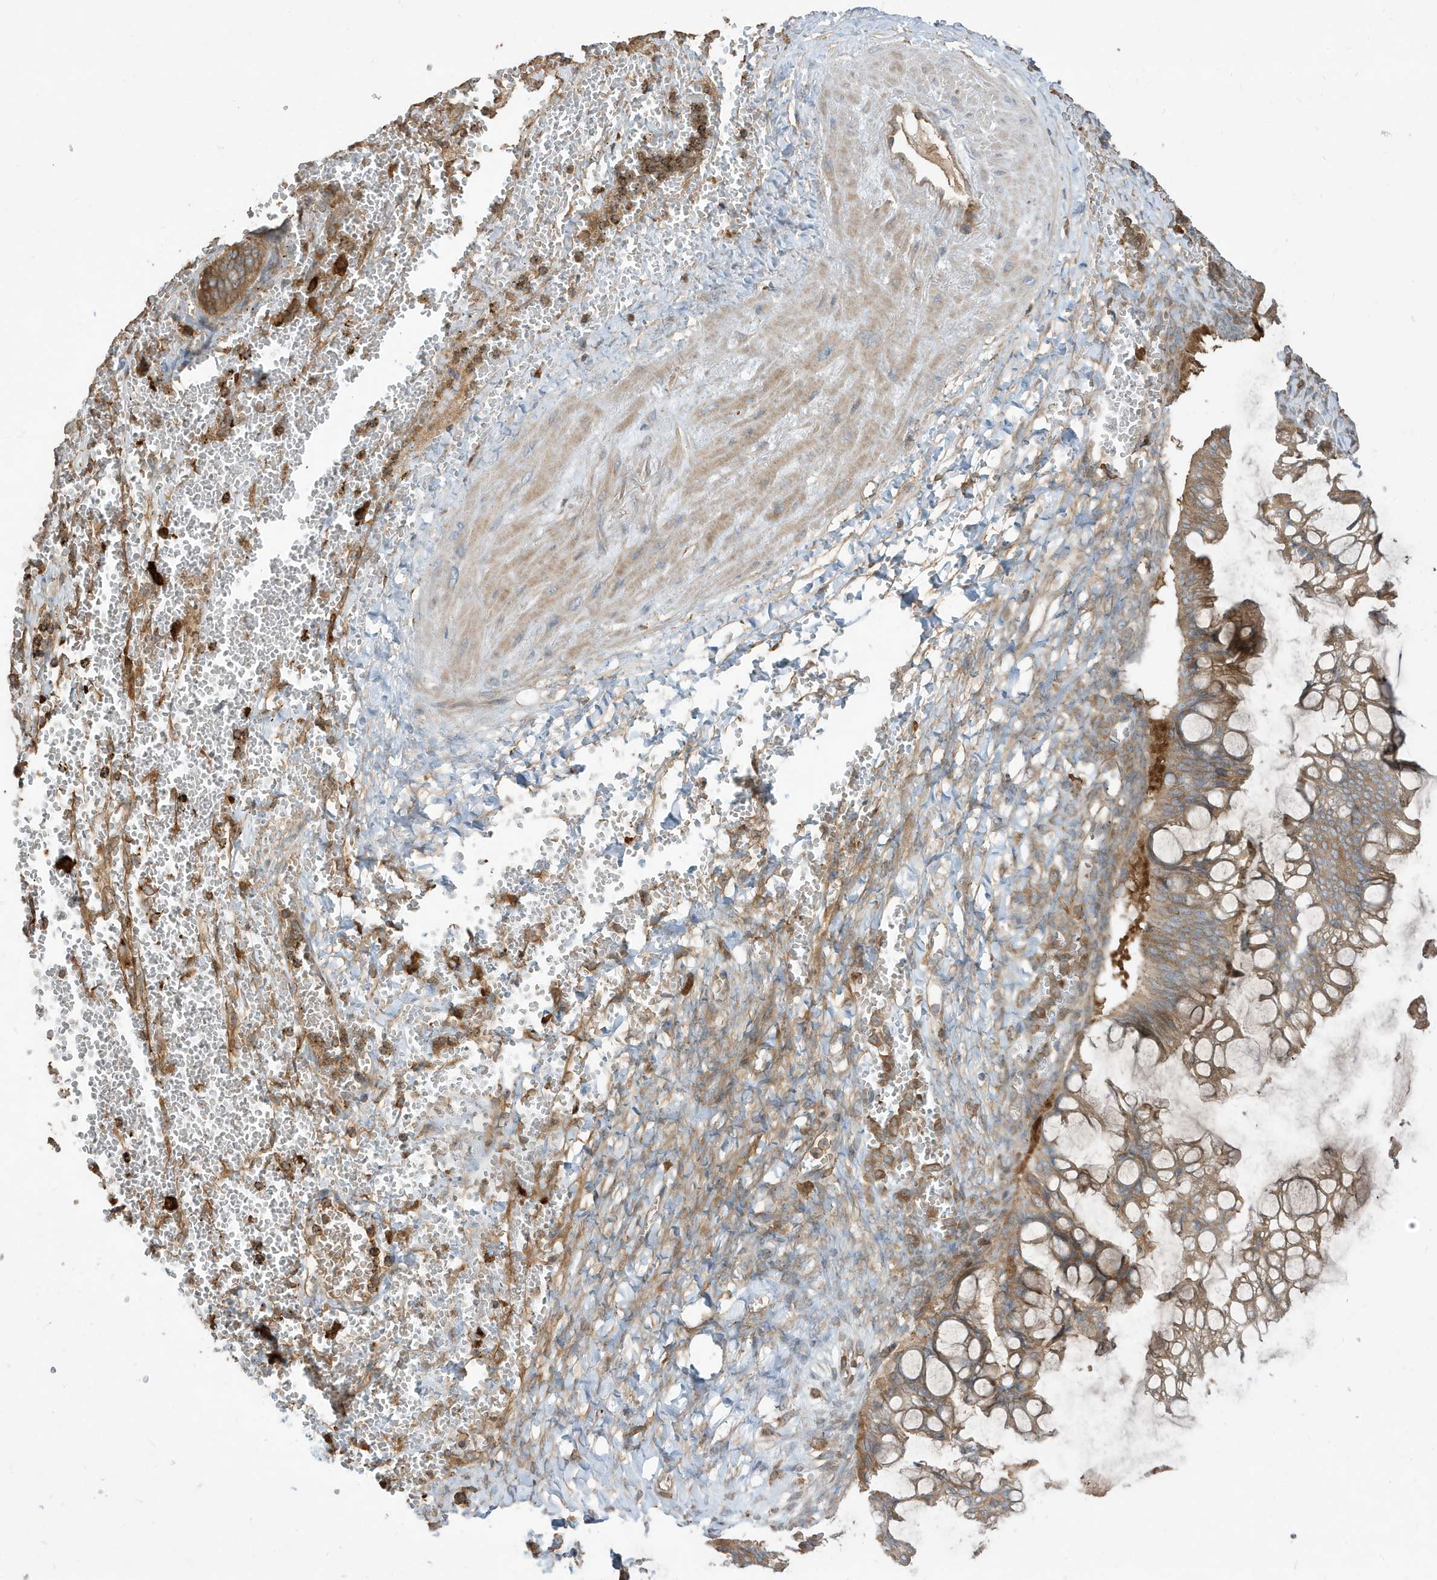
{"staining": {"intensity": "moderate", "quantity": ">75%", "location": "cytoplasmic/membranous"}, "tissue": "ovarian cancer", "cell_type": "Tumor cells", "image_type": "cancer", "snomed": [{"axis": "morphology", "description": "Cystadenocarcinoma, mucinous, NOS"}, {"axis": "topography", "description": "Ovary"}], "caption": "Human mucinous cystadenocarcinoma (ovarian) stained with a brown dye exhibits moderate cytoplasmic/membranous positive staining in approximately >75% of tumor cells.", "gene": "ABTB1", "patient": {"sex": "female", "age": 73}}